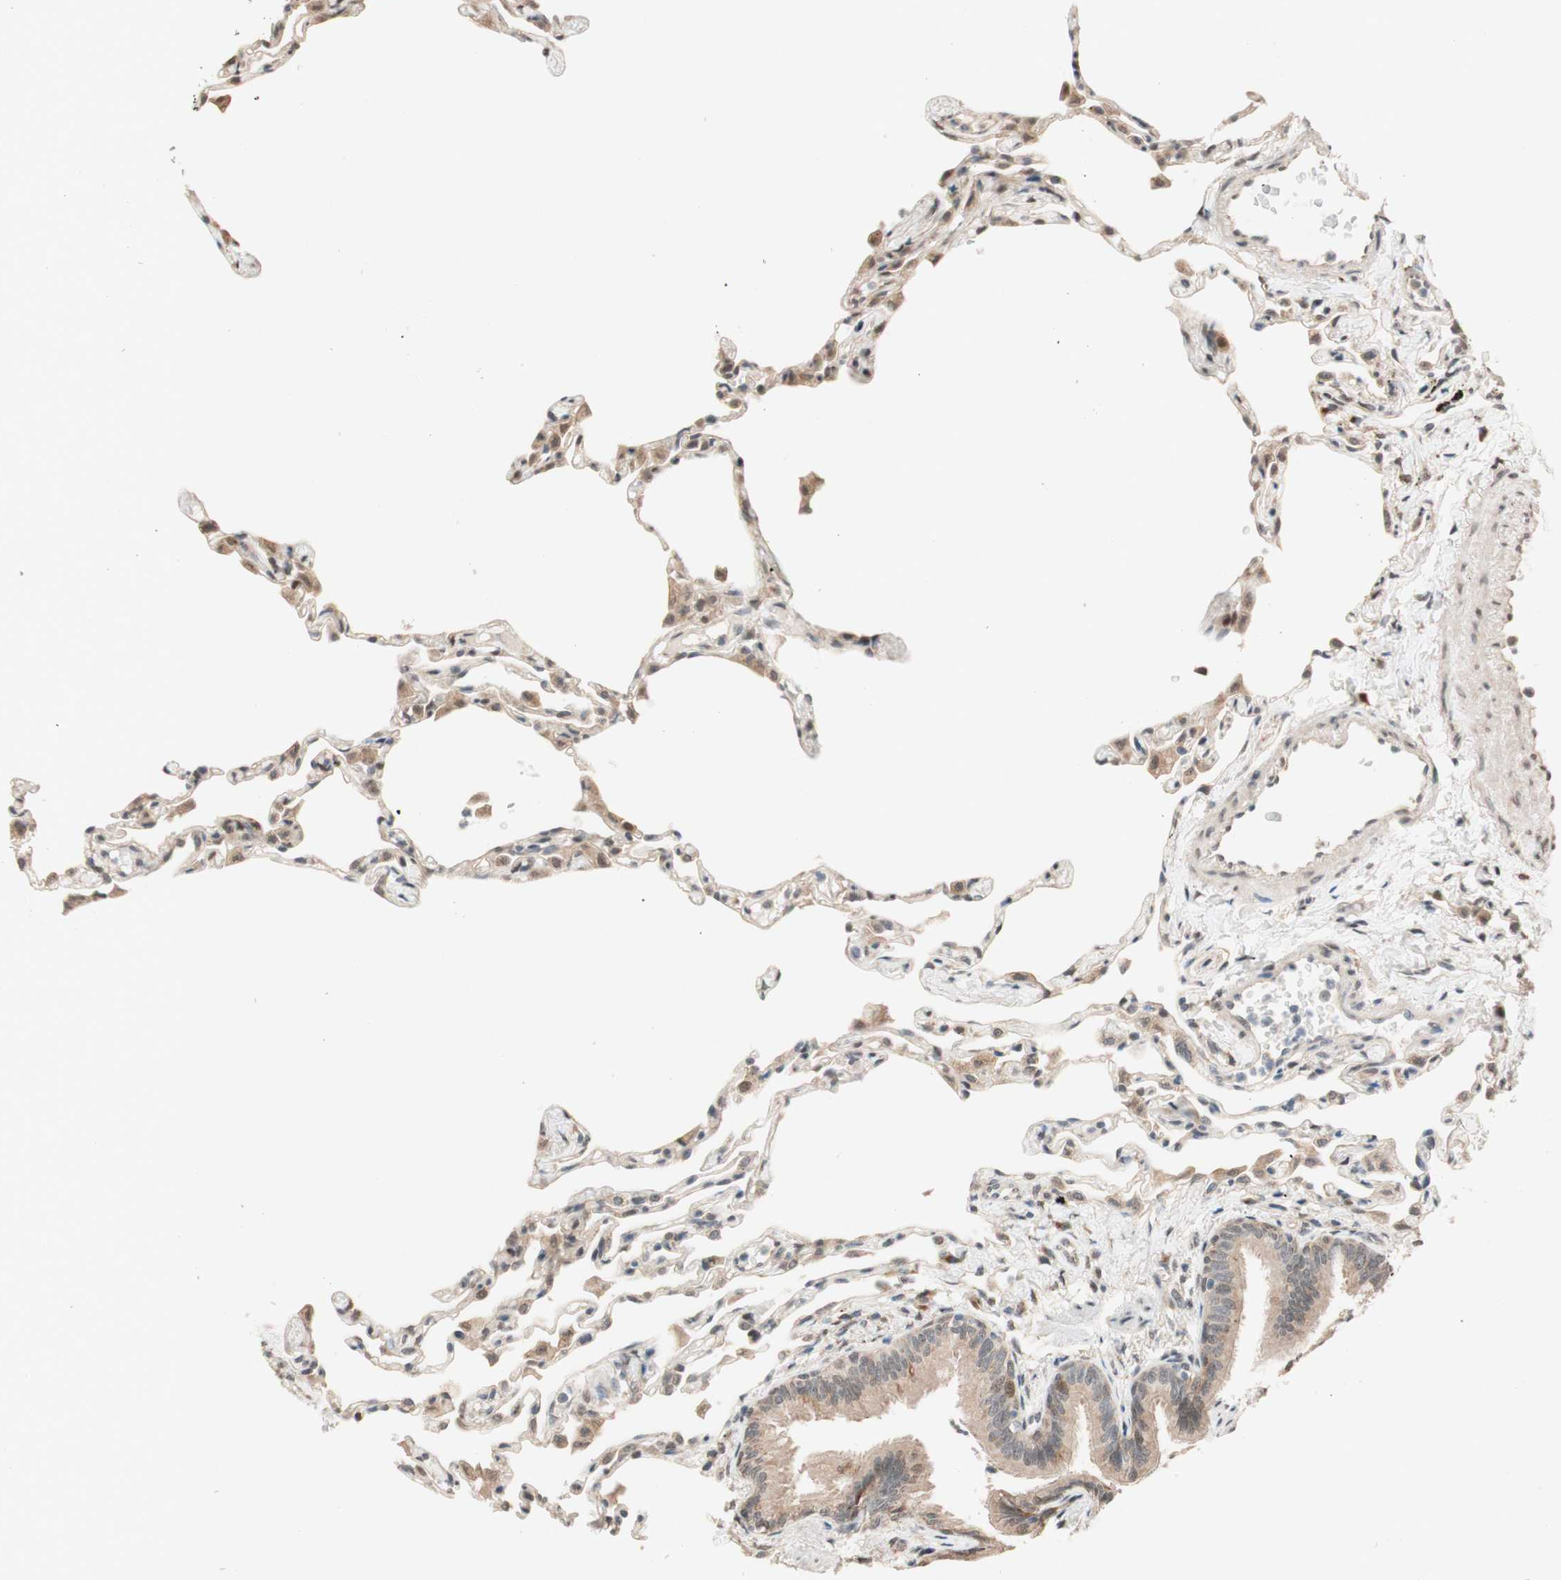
{"staining": {"intensity": "weak", "quantity": ">75%", "location": "cytoplasmic/membranous"}, "tissue": "lung", "cell_type": "Alveolar cells", "image_type": "normal", "snomed": [{"axis": "morphology", "description": "Normal tissue, NOS"}, {"axis": "topography", "description": "Lung"}], "caption": "IHC image of unremarkable human lung stained for a protein (brown), which shows low levels of weak cytoplasmic/membranous expression in approximately >75% of alveolar cells.", "gene": "CCNC", "patient": {"sex": "female", "age": 49}}